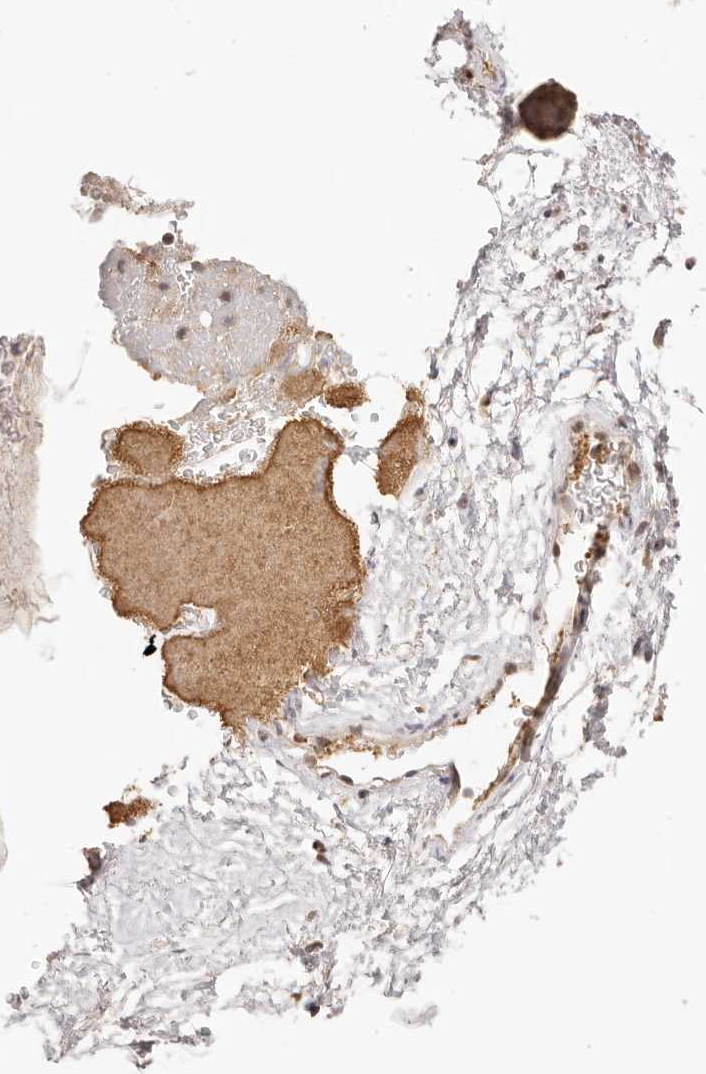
{"staining": {"intensity": "weak", "quantity": "25%-75%", "location": "nuclear"}, "tissue": "adipose tissue", "cell_type": "Adipocytes", "image_type": "normal", "snomed": [{"axis": "morphology", "description": "Normal tissue, NOS"}, {"axis": "topography", "description": "Cartilage tissue"}, {"axis": "topography", "description": "Bronchus"}], "caption": "Benign adipose tissue reveals weak nuclear positivity in about 25%-75% of adipocytes, visualized by immunohistochemistry.", "gene": "RFC3", "patient": {"sex": "female", "age": 73}}